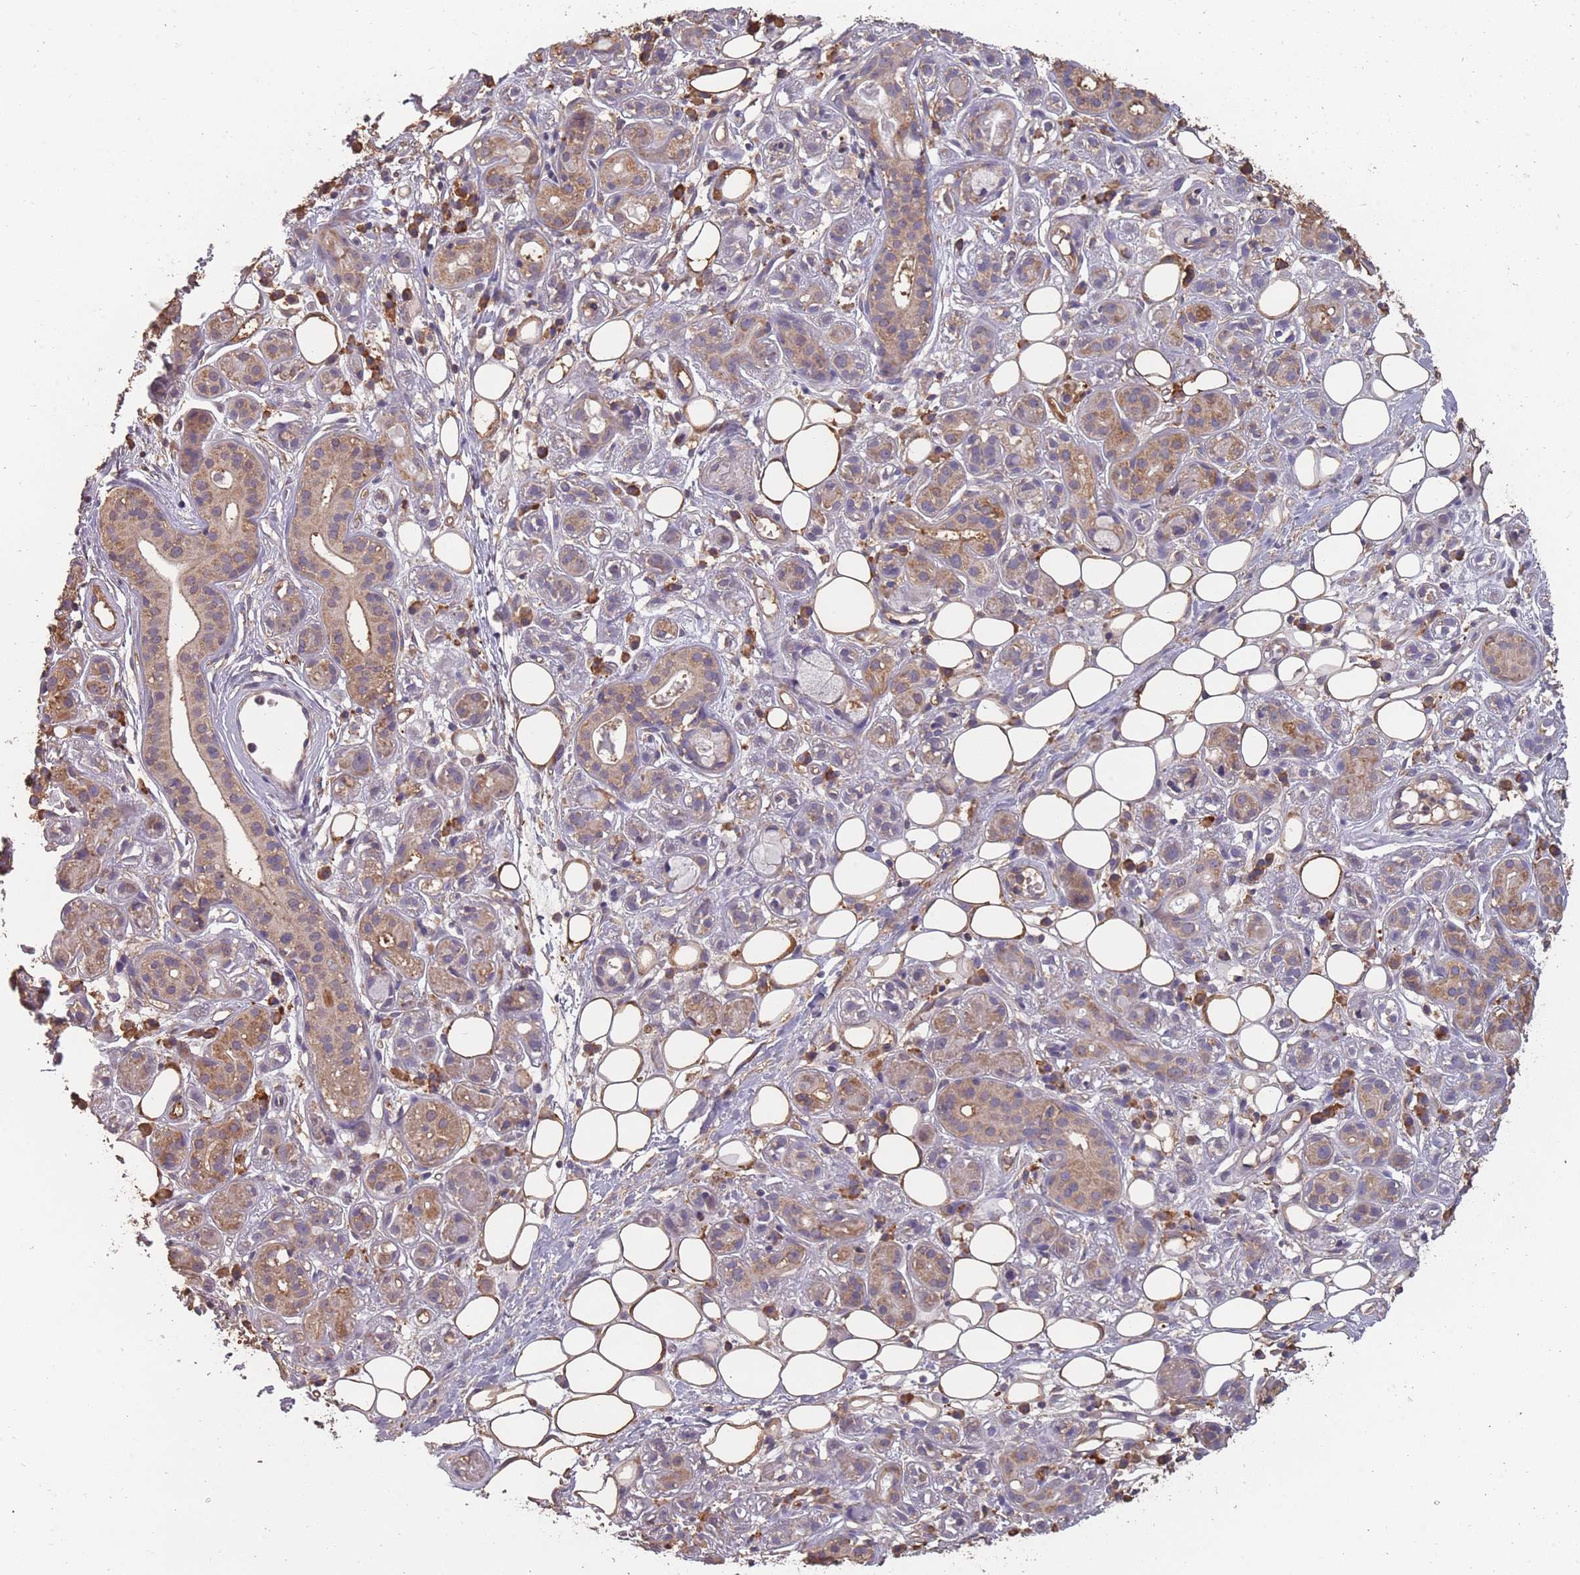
{"staining": {"intensity": "moderate", "quantity": ">75%", "location": "cytoplasmic/membranous"}, "tissue": "salivary gland", "cell_type": "Glandular cells", "image_type": "normal", "snomed": [{"axis": "morphology", "description": "Normal tissue, NOS"}, {"axis": "topography", "description": "Salivary gland"}], "caption": "This is an image of immunohistochemistry (IHC) staining of benign salivary gland, which shows moderate expression in the cytoplasmic/membranous of glandular cells.", "gene": "SANBR", "patient": {"sex": "male", "age": 54}}